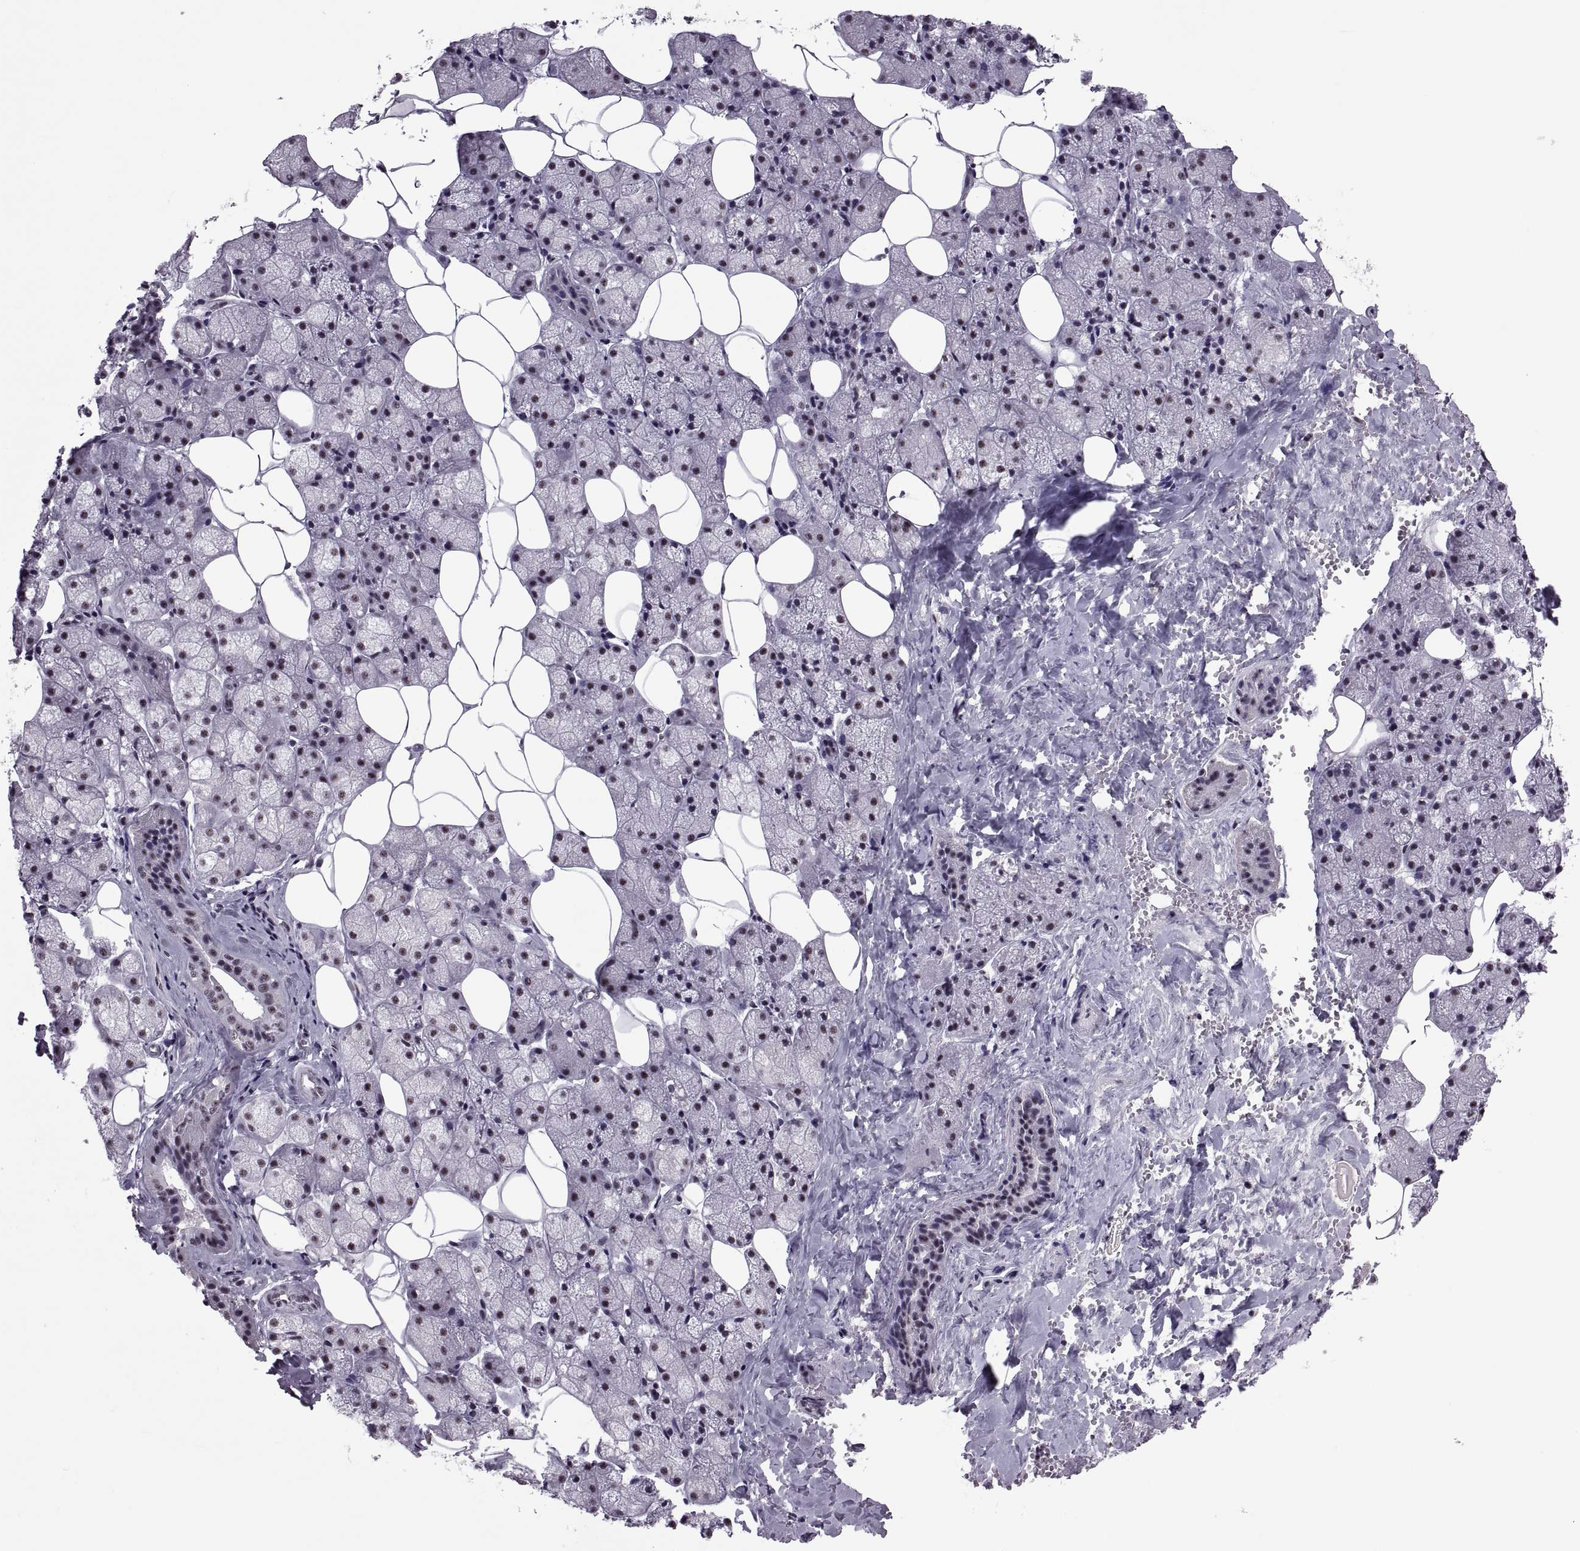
{"staining": {"intensity": "weak", "quantity": ">75%", "location": "nuclear"}, "tissue": "salivary gland", "cell_type": "Glandular cells", "image_type": "normal", "snomed": [{"axis": "morphology", "description": "Normal tissue, NOS"}, {"axis": "topography", "description": "Salivary gland"}], "caption": "Protein analysis of normal salivary gland reveals weak nuclear positivity in about >75% of glandular cells.", "gene": "MAGEA4", "patient": {"sex": "male", "age": 38}}